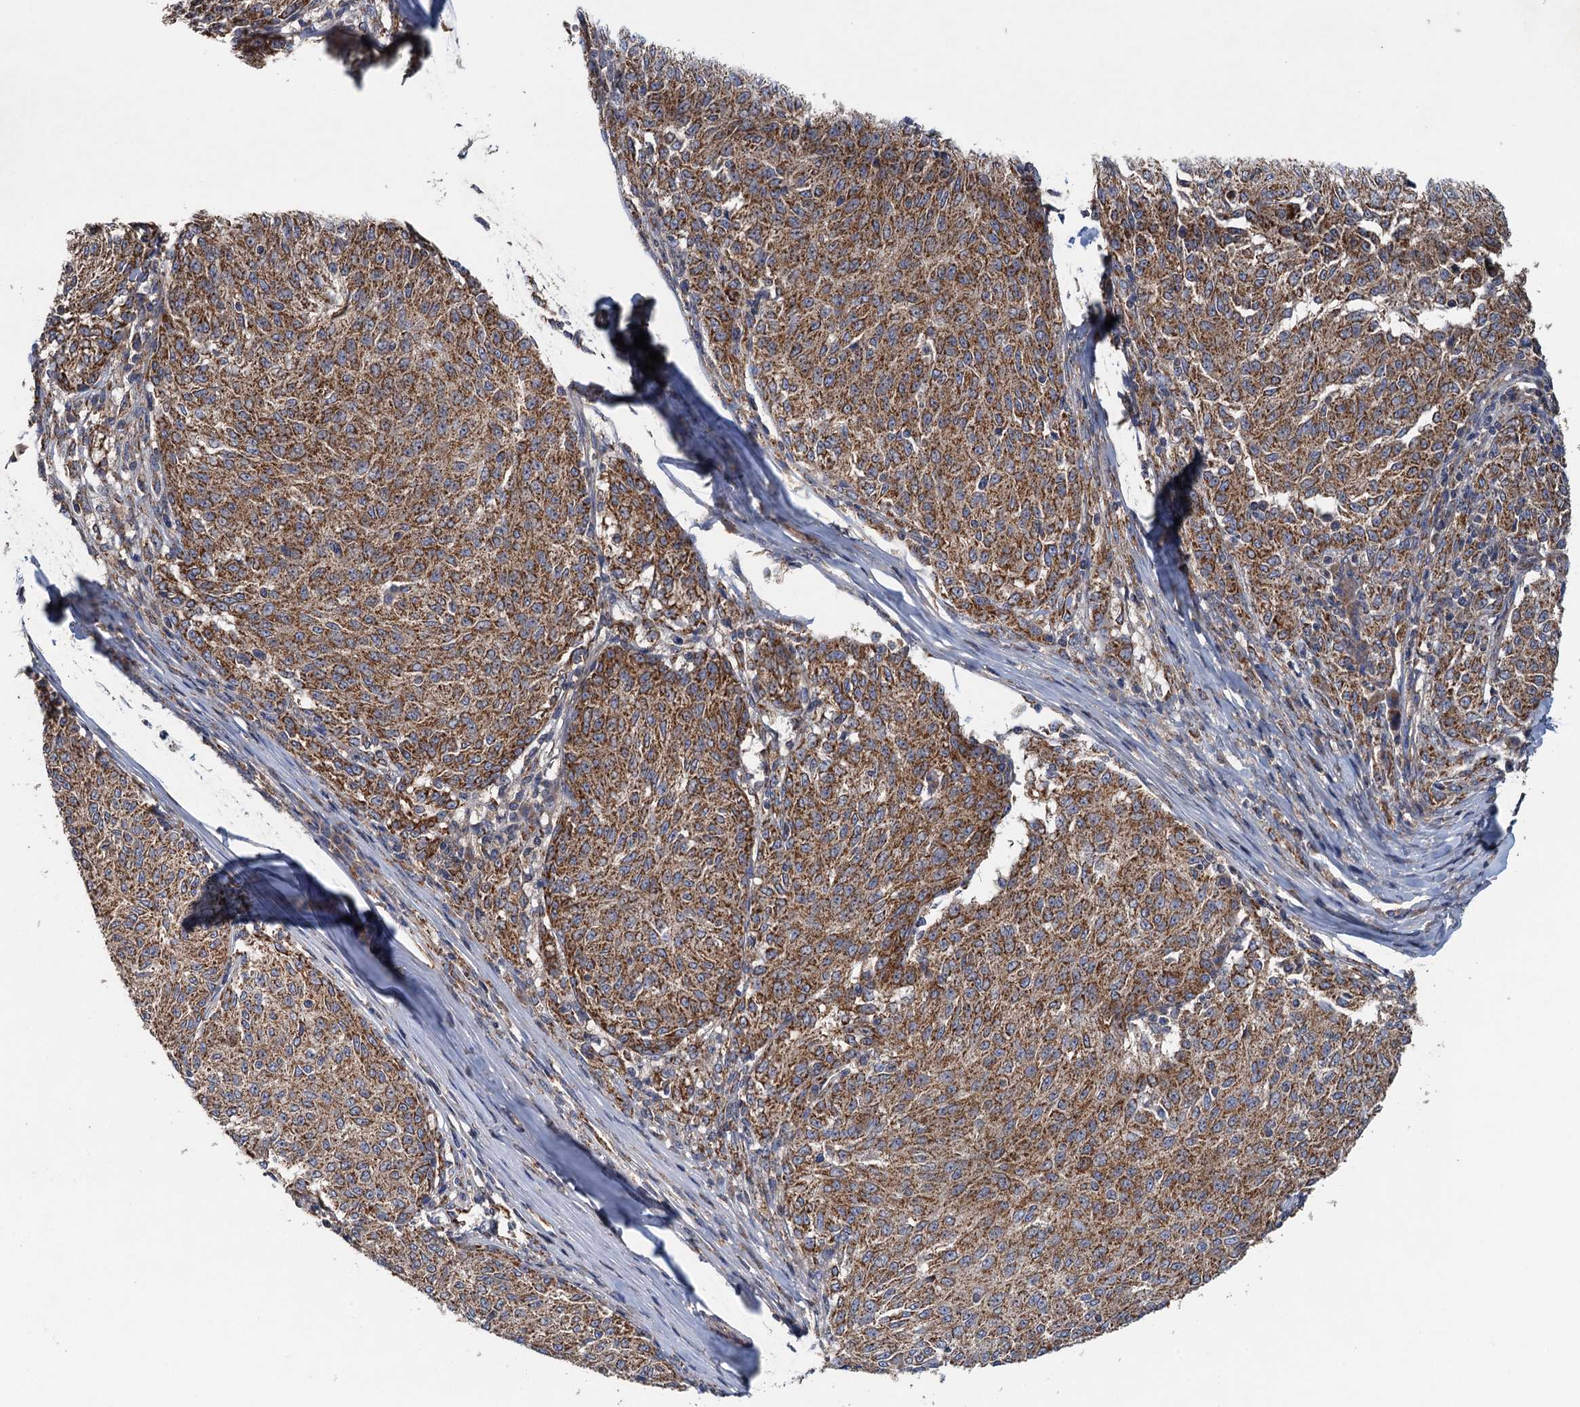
{"staining": {"intensity": "moderate", "quantity": ">75%", "location": "cytoplasmic/membranous"}, "tissue": "melanoma", "cell_type": "Tumor cells", "image_type": "cancer", "snomed": [{"axis": "morphology", "description": "Malignant melanoma, NOS"}, {"axis": "topography", "description": "Skin"}], "caption": "Immunohistochemical staining of malignant melanoma reveals moderate cytoplasmic/membranous protein positivity in about >75% of tumor cells. The protein of interest is shown in brown color, while the nuclei are stained blue.", "gene": "BCS1L", "patient": {"sex": "female", "age": 72}}